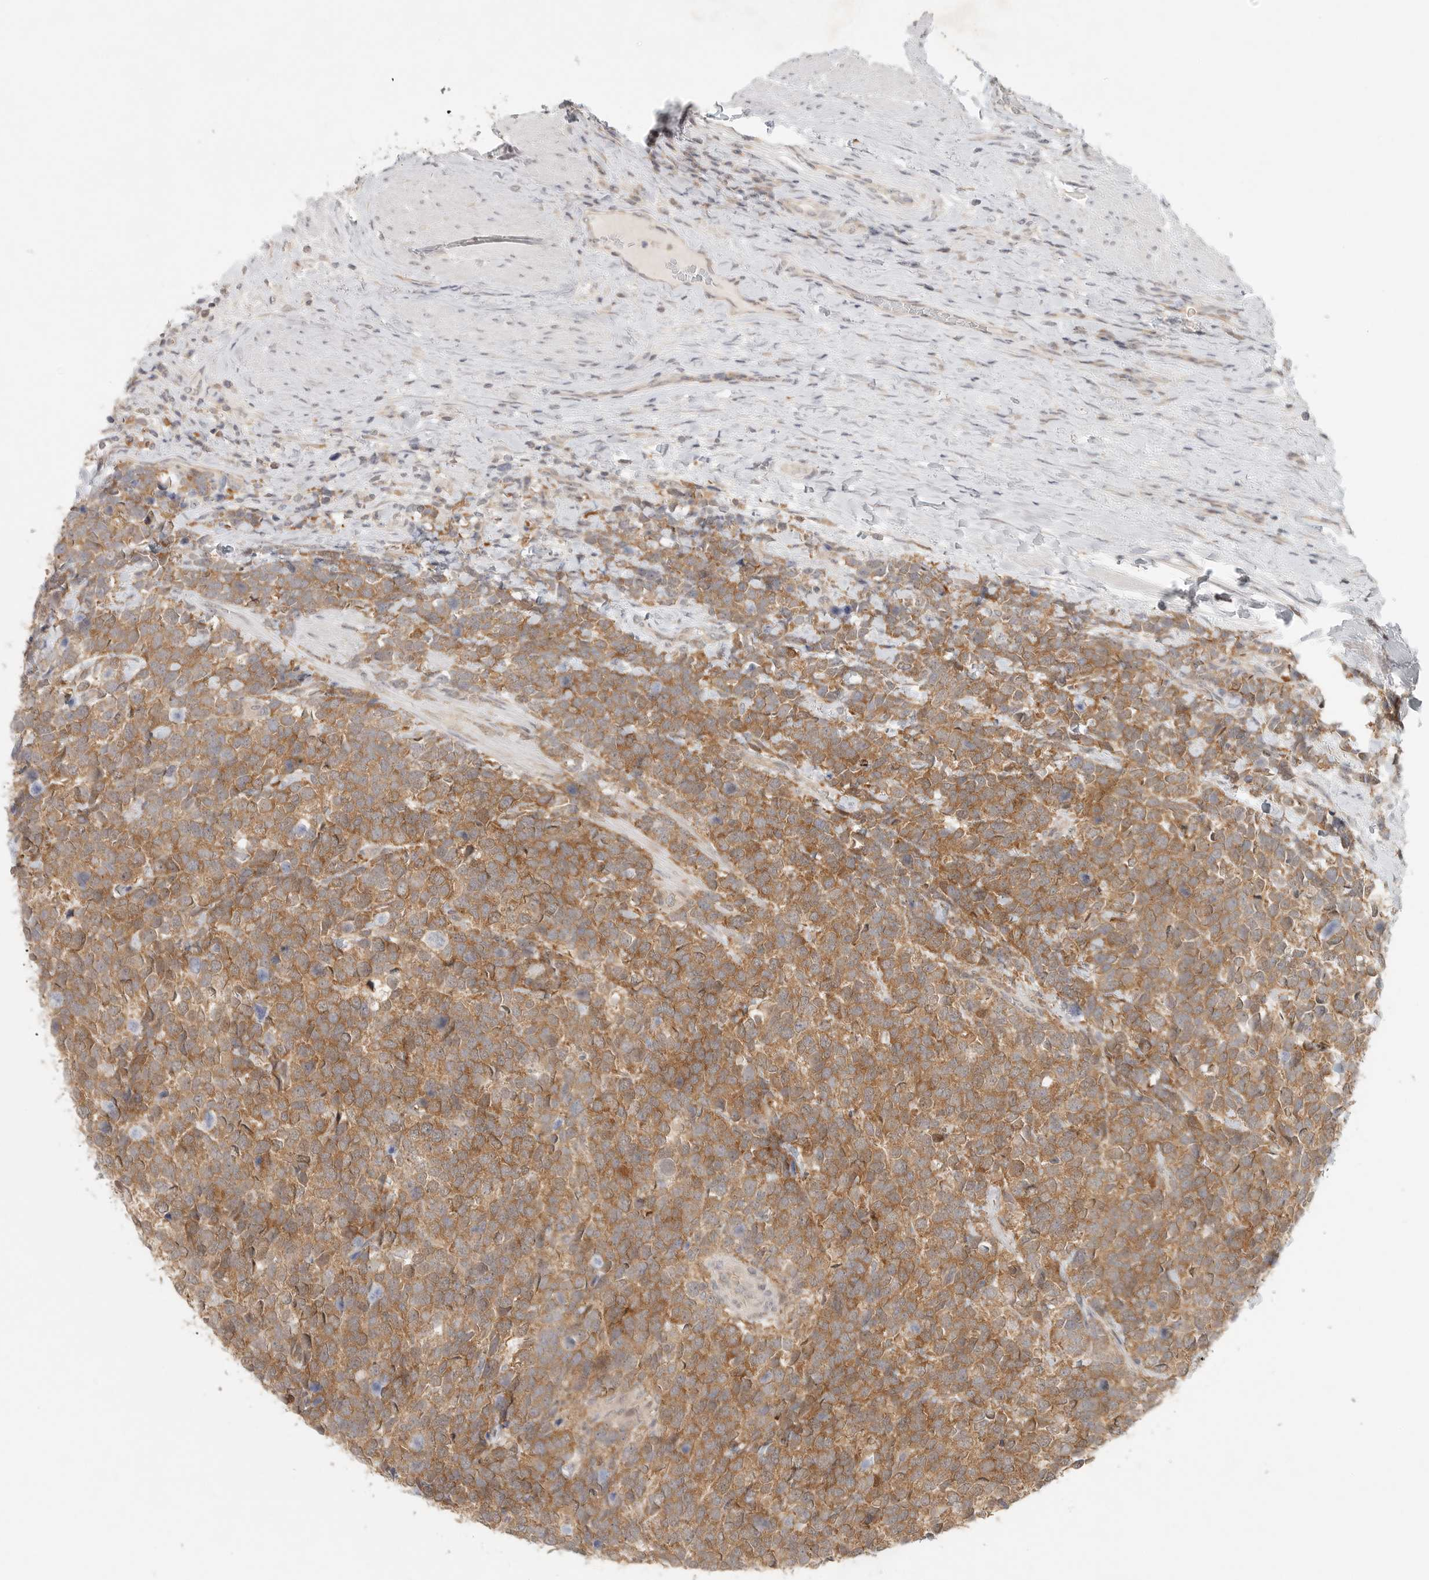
{"staining": {"intensity": "moderate", "quantity": ">75%", "location": "cytoplasmic/membranous"}, "tissue": "urothelial cancer", "cell_type": "Tumor cells", "image_type": "cancer", "snomed": [{"axis": "morphology", "description": "Urothelial carcinoma, High grade"}, {"axis": "topography", "description": "Urinary bladder"}], "caption": "IHC image of high-grade urothelial carcinoma stained for a protein (brown), which exhibits medium levels of moderate cytoplasmic/membranous expression in approximately >75% of tumor cells.", "gene": "HDAC6", "patient": {"sex": "female", "age": 82}}